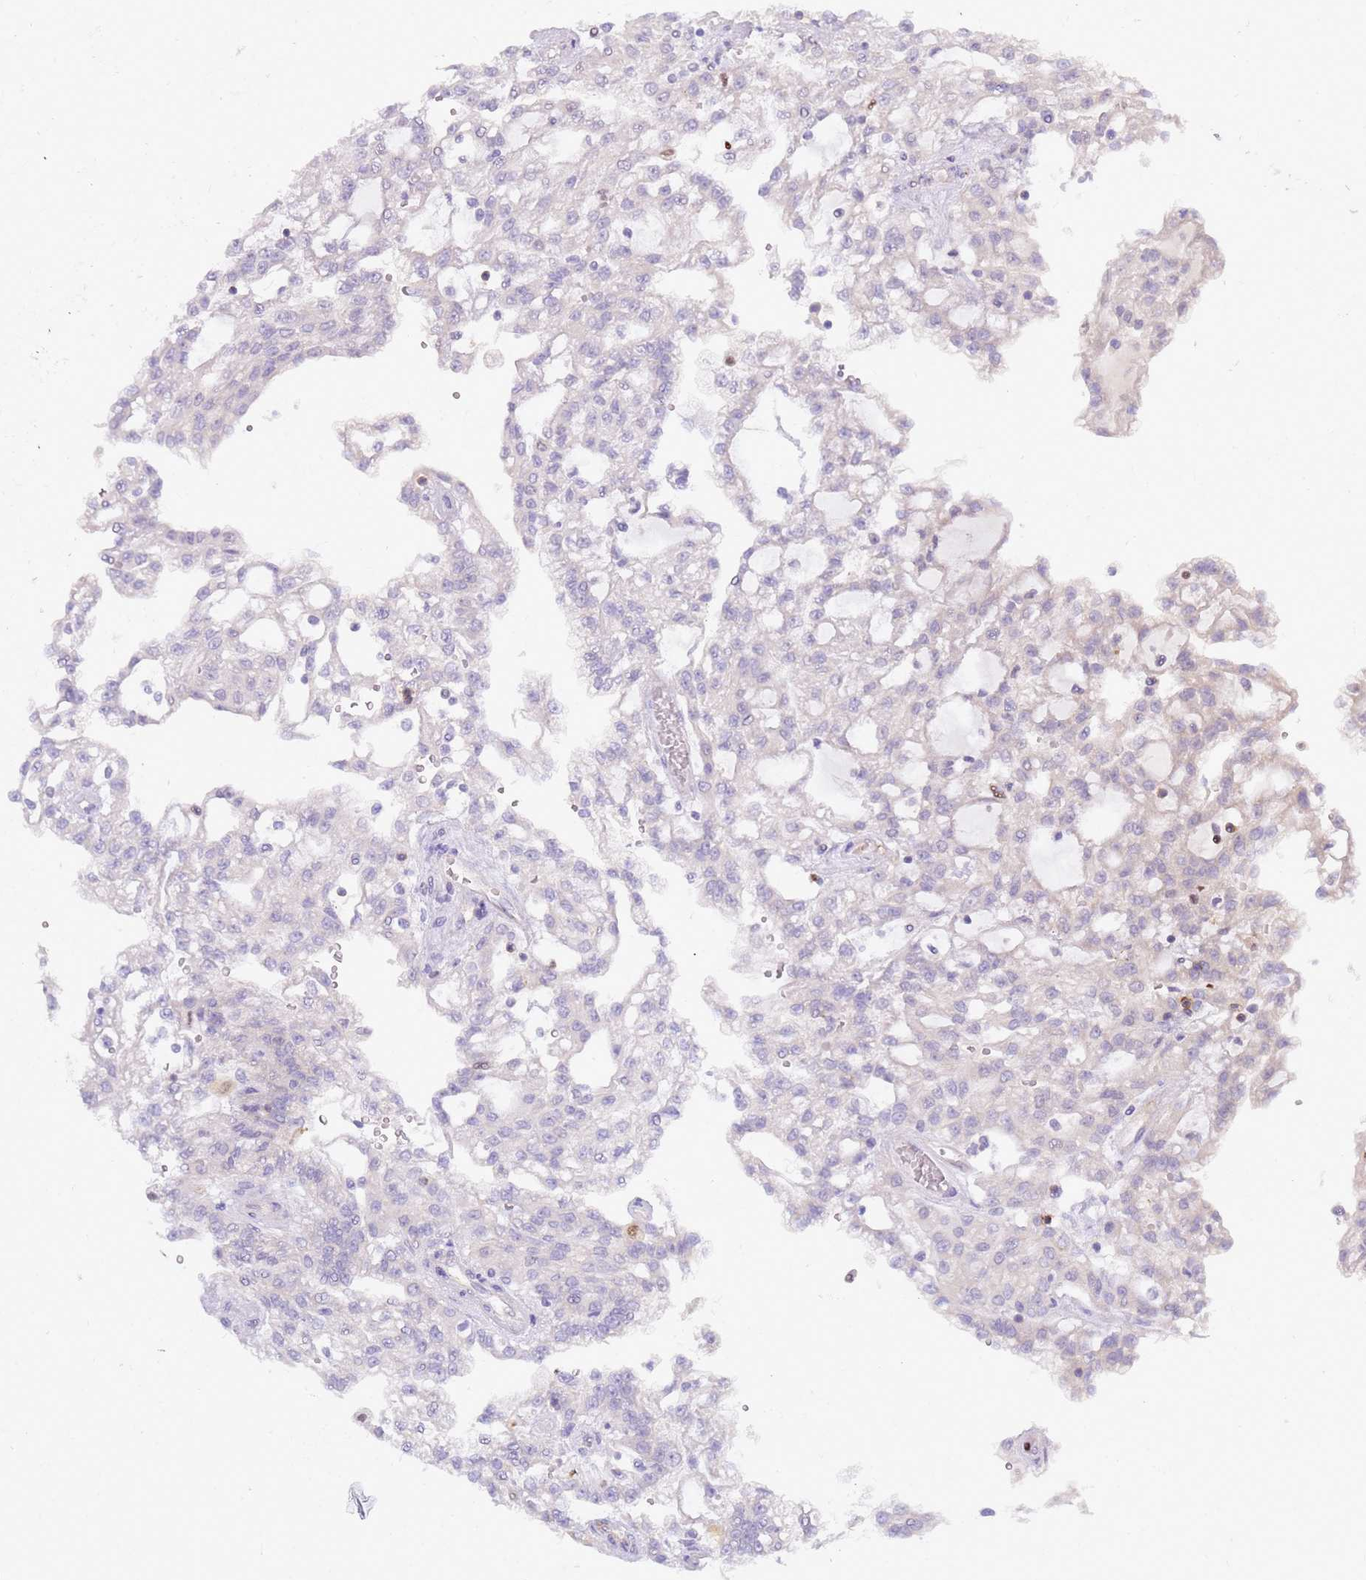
{"staining": {"intensity": "negative", "quantity": "none", "location": "none"}, "tissue": "renal cancer", "cell_type": "Tumor cells", "image_type": "cancer", "snomed": [{"axis": "morphology", "description": "Adenocarcinoma, NOS"}, {"axis": "topography", "description": "Kidney"}], "caption": "The photomicrograph shows no significant staining in tumor cells of adenocarcinoma (renal). The staining was performed using DAB to visualize the protein expression in brown, while the nuclei were stained in blue with hematoxylin (Magnification: 20x).", "gene": "STK25", "patient": {"sex": "male", "age": 63}}